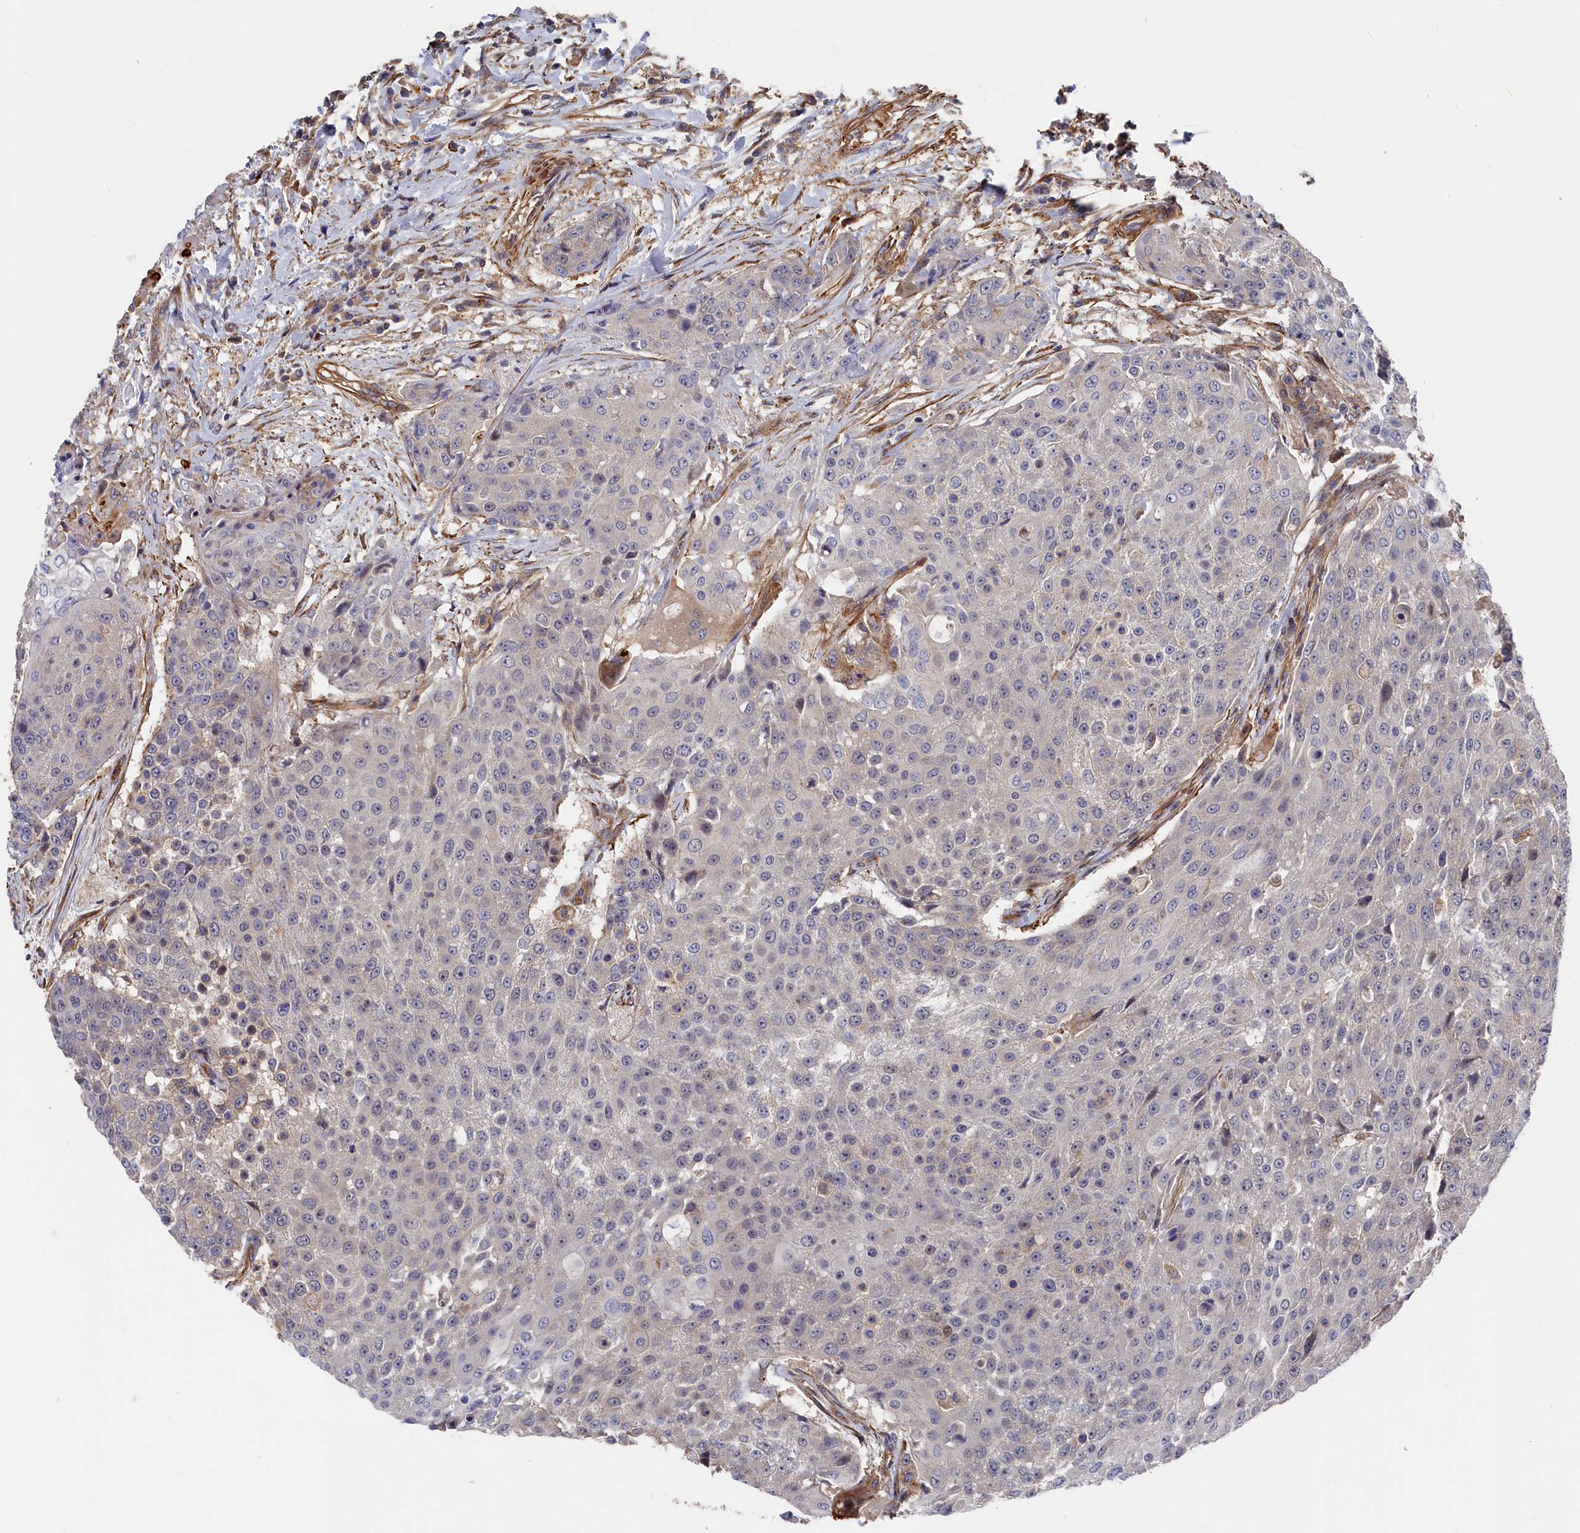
{"staining": {"intensity": "weak", "quantity": "25%-75%", "location": "cytoplasmic/membranous"}, "tissue": "urothelial cancer", "cell_type": "Tumor cells", "image_type": "cancer", "snomed": [{"axis": "morphology", "description": "Urothelial carcinoma, High grade"}, {"axis": "topography", "description": "Urinary bladder"}], "caption": "This is a histology image of IHC staining of urothelial cancer, which shows weak positivity in the cytoplasmic/membranous of tumor cells.", "gene": "LDHD", "patient": {"sex": "female", "age": 63}}